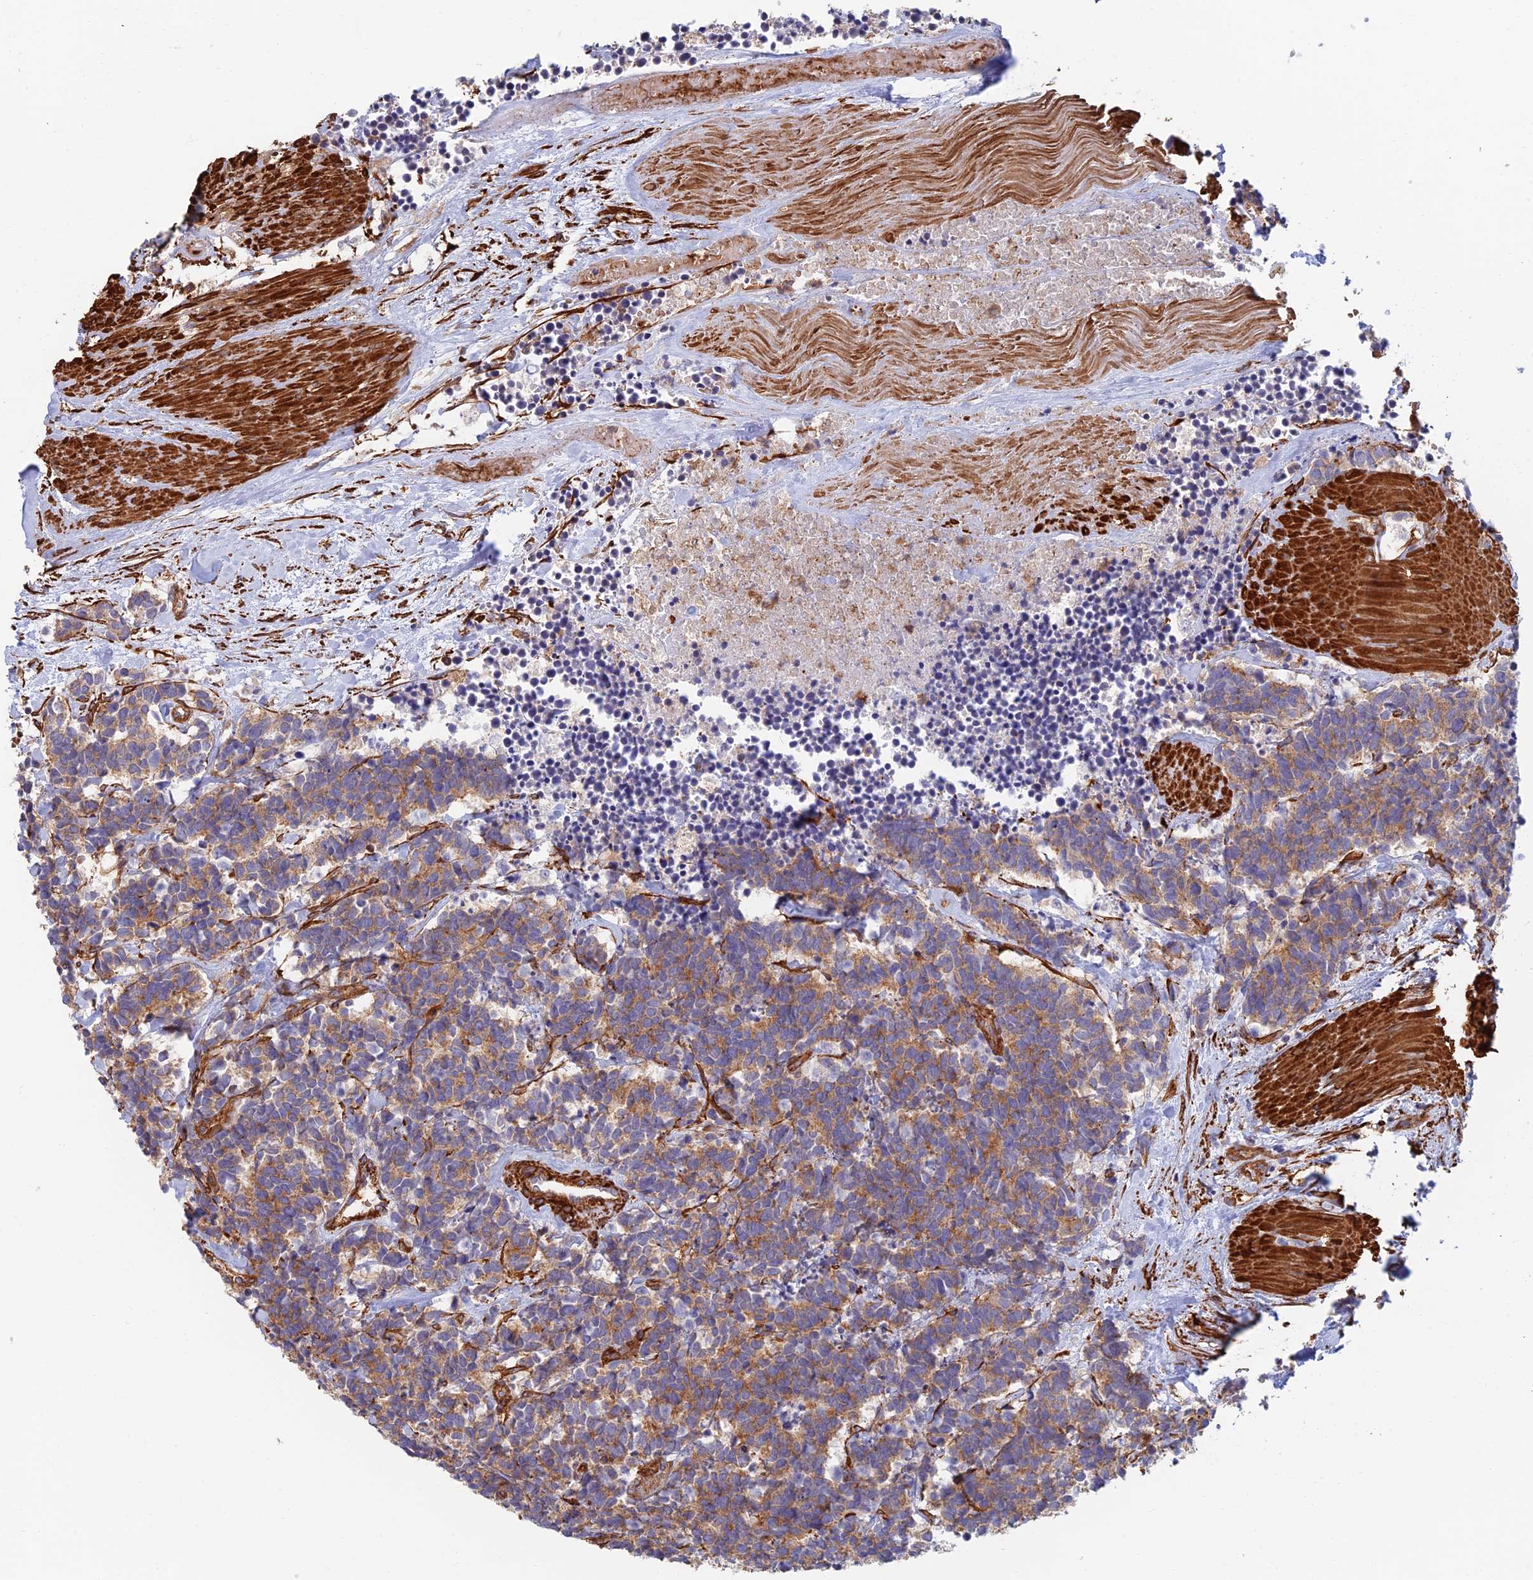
{"staining": {"intensity": "moderate", "quantity": ">75%", "location": "cytoplasmic/membranous"}, "tissue": "carcinoid", "cell_type": "Tumor cells", "image_type": "cancer", "snomed": [{"axis": "morphology", "description": "Carcinoma, NOS"}, {"axis": "morphology", "description": "Carcinoid, malignant, NOS"}, {"axis": "topography", "description": "Urinary bladder"}], "caption": "Brown immunohistochemical staining in human carcinoma reveals moderate cytoplasmic/membranous expression in about >75% of tumor cells.", "gene": "PAK4", "patient": {"sex": "male", "age": 57}}